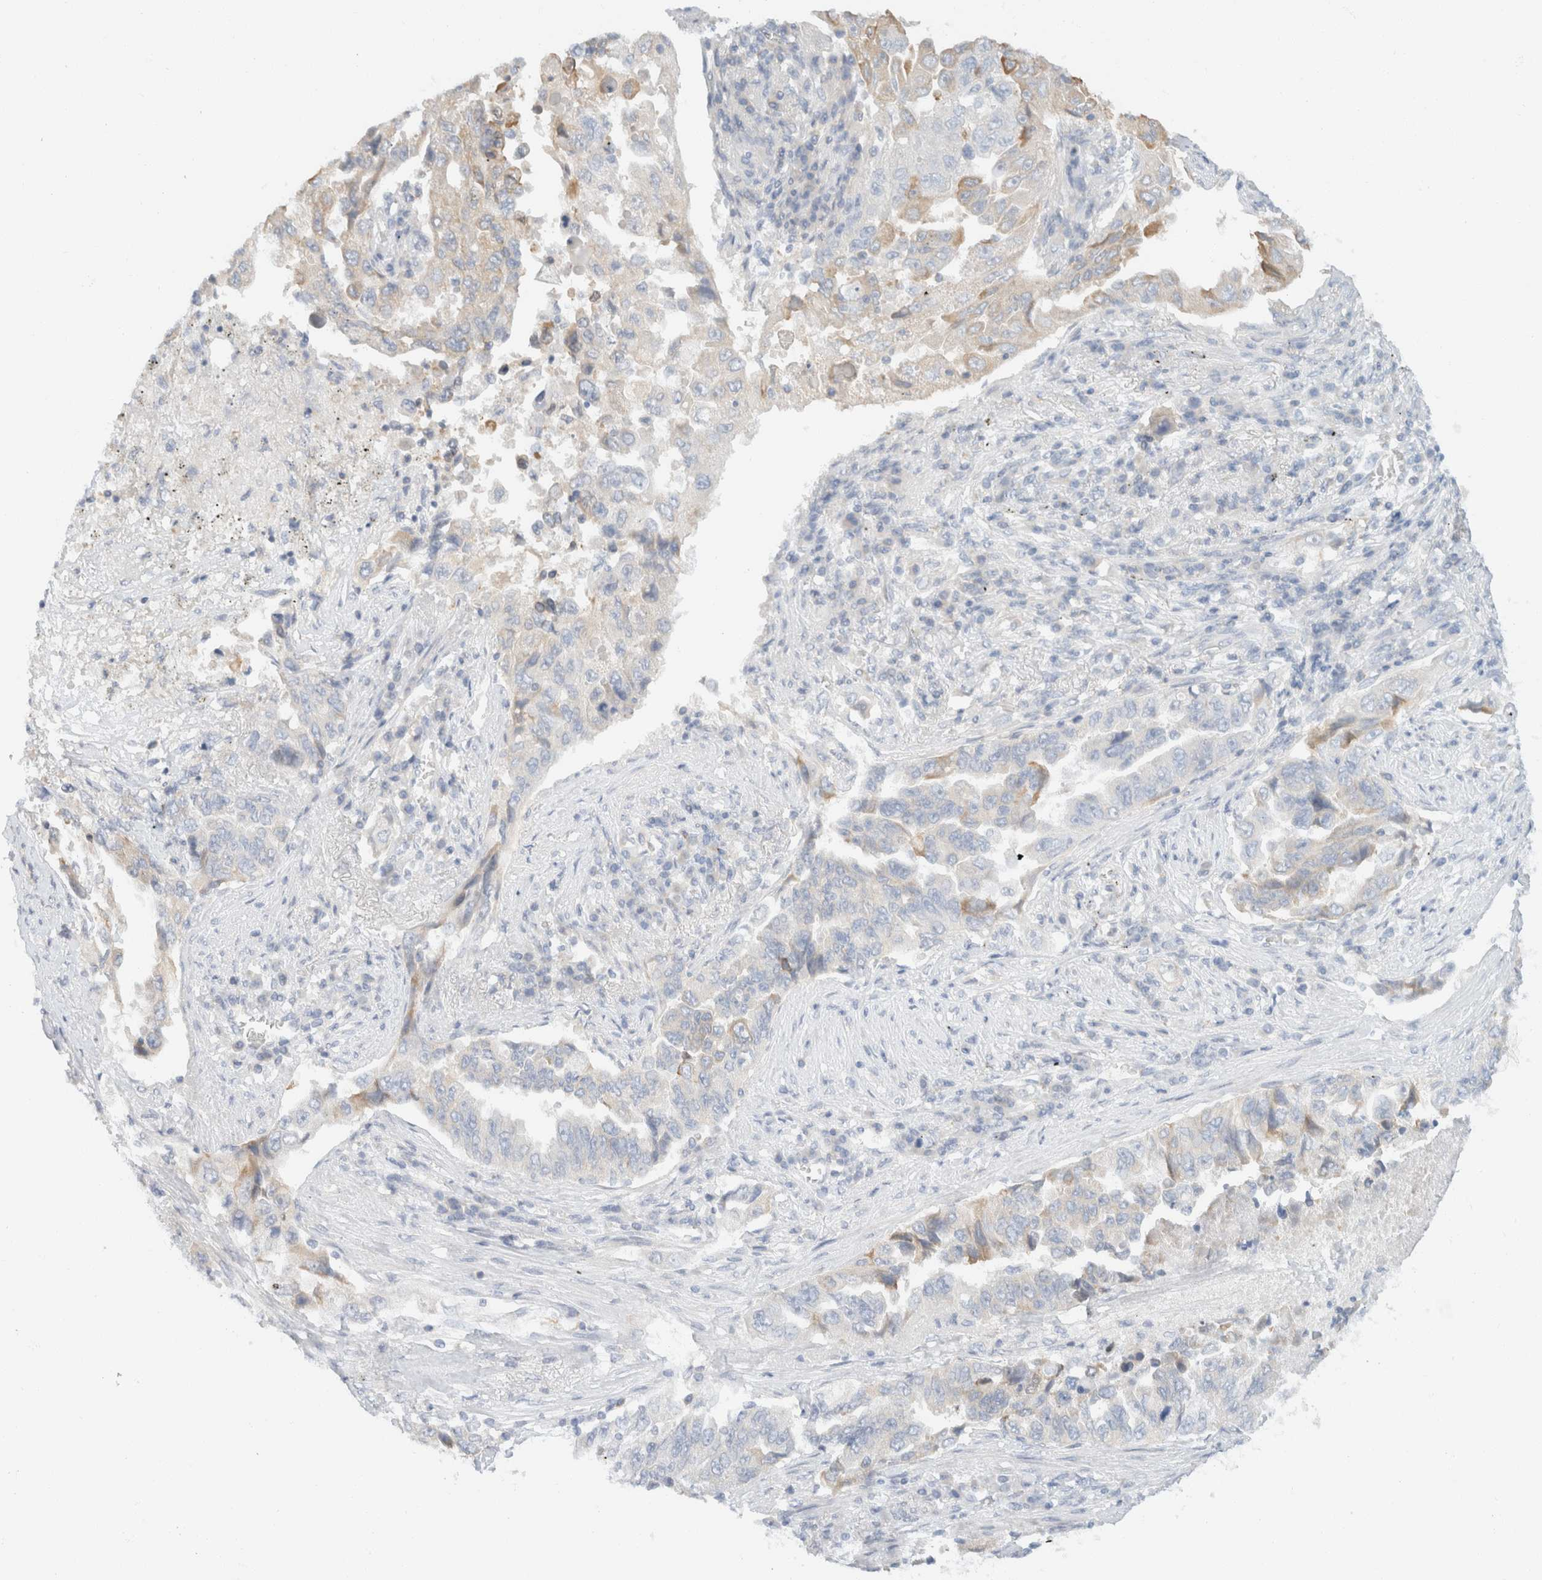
{"staining": {"intensity": "weak", "quantity": "<25%", "location": "cytoplasmic/membranous"}, "tissue": "lung cancer", "cell_type": "Tumor cells", "image_type": "cancer", "snomed": [{"axis": "morphology", "description": "Adenocarcinoma, NOS"}, {"axis": "topography", "description": "Lung"}], "caption": "Tumor cells show no significant protein positivity in adenocarcinoma (lung).", "gene": "SH3GLB2", "patient": {"sex": "female", "age": 51}}